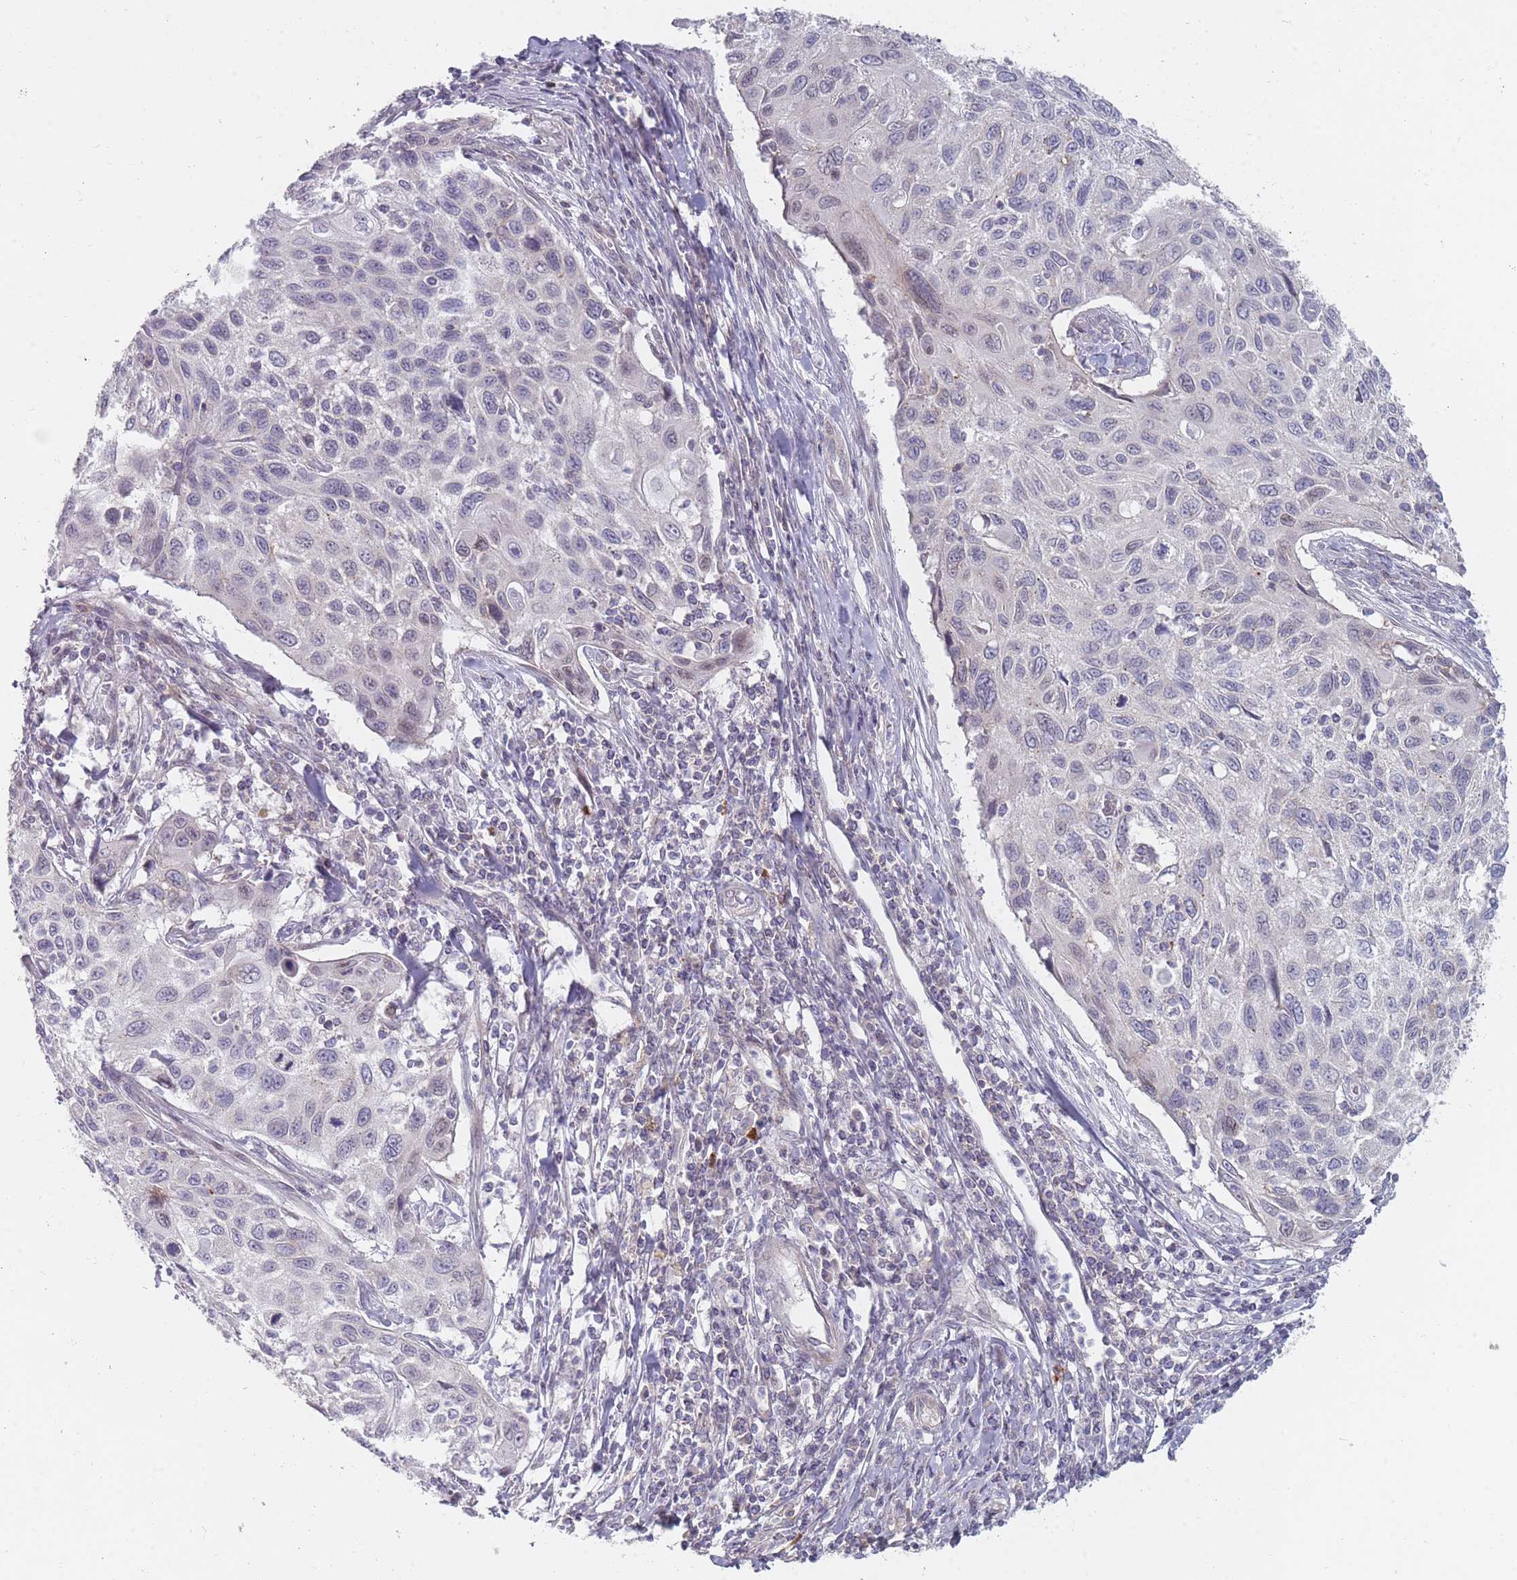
{"staining": {"intensity": "negative", "quantity": "none", "location": "none"}, "tissue": "cervical cancer", "cell_type": "Tumor cells", "image_type": "cancer", "snomed": [{"axis": "morphology", "description": "Squamous cell carcinoma, NOS"}, {"axis": "topography", "description": "Cervix"}], "caption": "IHC micrograph of squamous cell carcinoma (cervical) stained for a protein (brown), which displays no expression in tumor cells.", "gene": "PCDH12", "patient": {"sex": "female", "age": 70}}